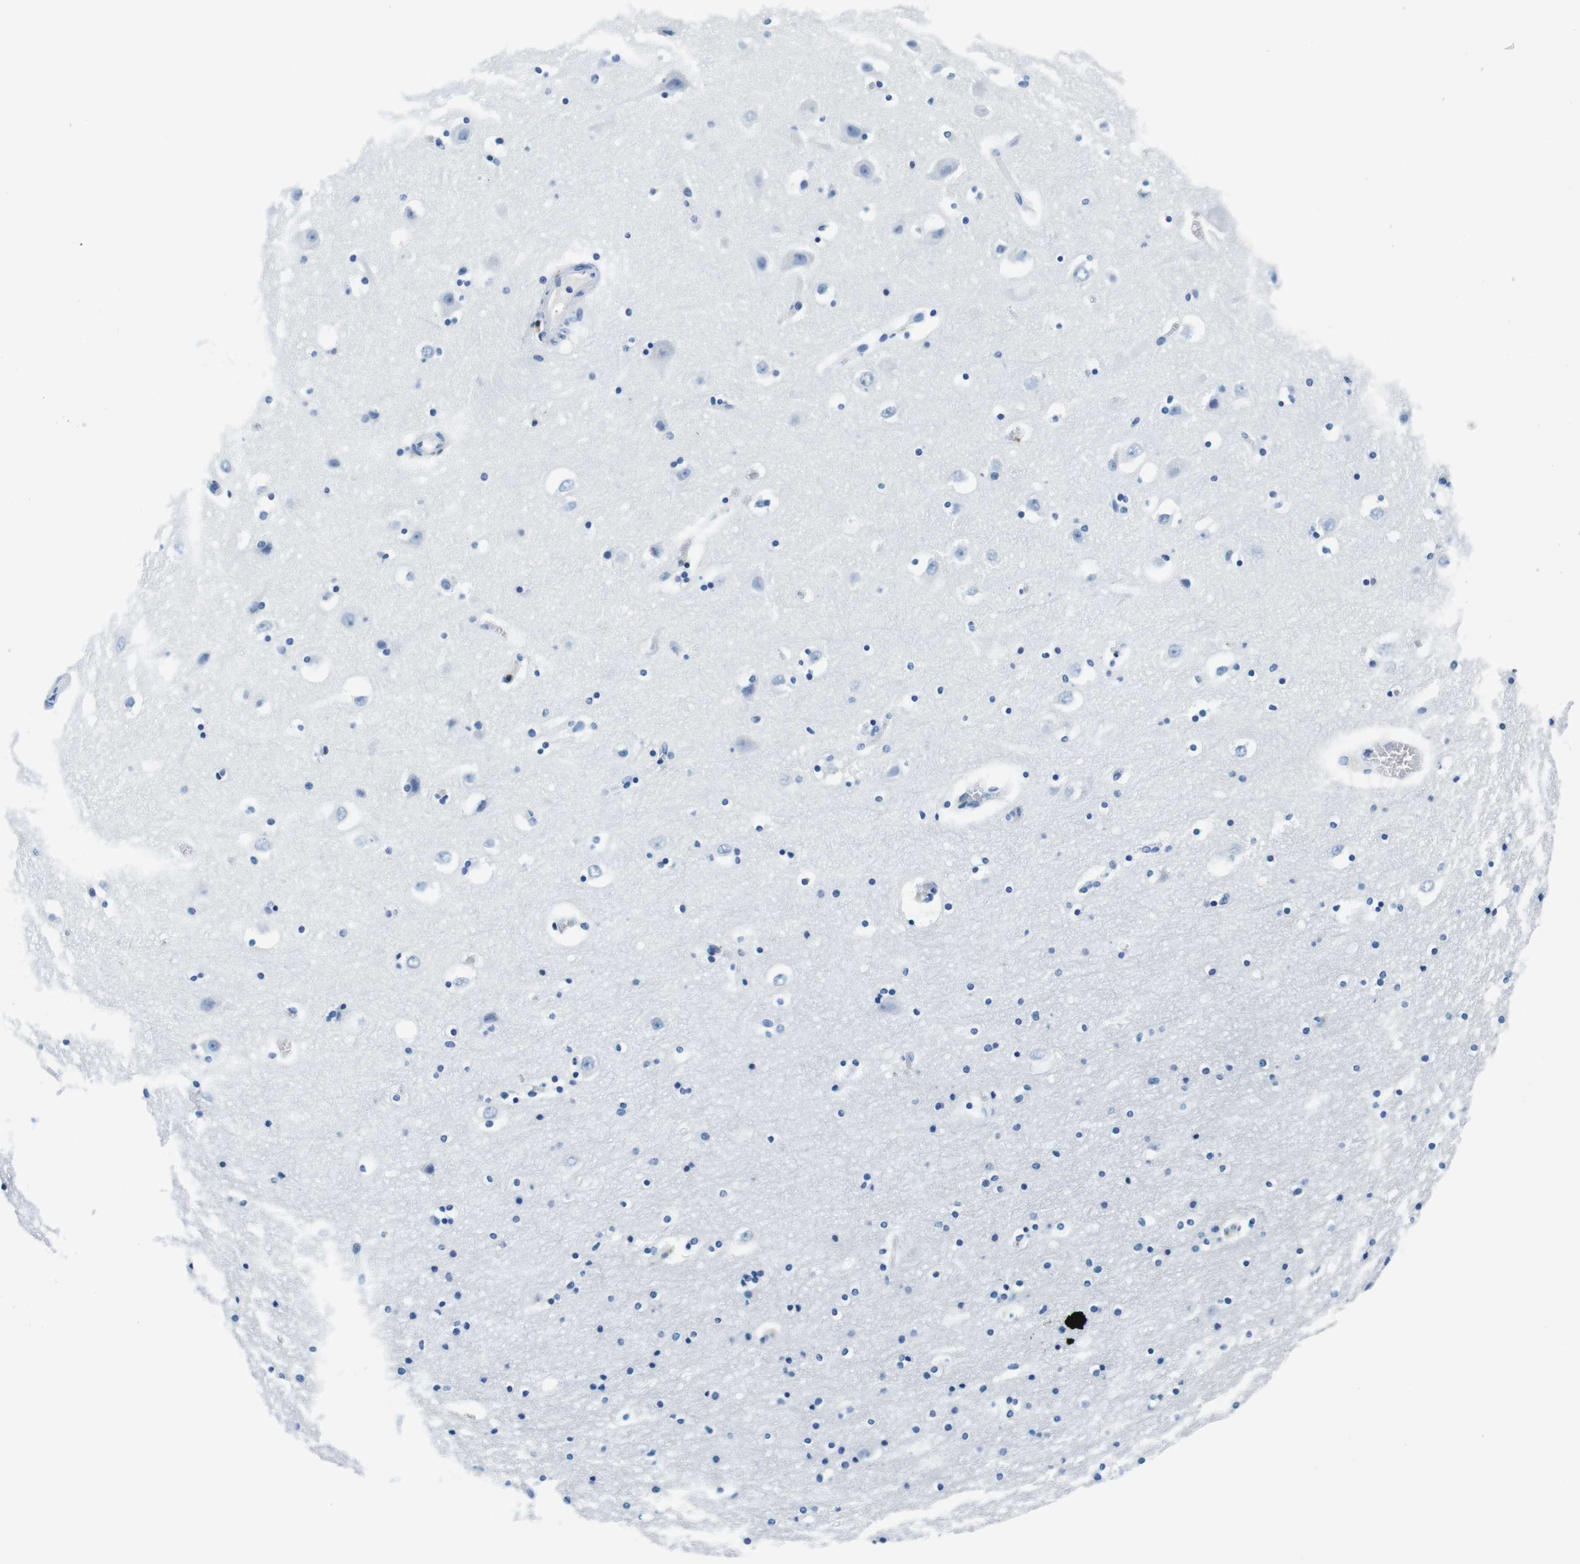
{"staining": {"intensity": "negative", "quantity": "none", "location": "none"}, "tissue": "hippocampus", "cell_type": "Glial cells", "image_type": "normal", "snomed": [{"axis": "morphology", "description": "Normal tissue, NOS"}, {"axis": "topography", "description": "Hippocampus"}], "caption": "DAB (3,3'-diaminobenzidine) immunohistochemical staining of normal hippocampus displays no significant positivity in glial cells.", "gene": "HLA", "patient": {"sex": "male", "age": 45}}